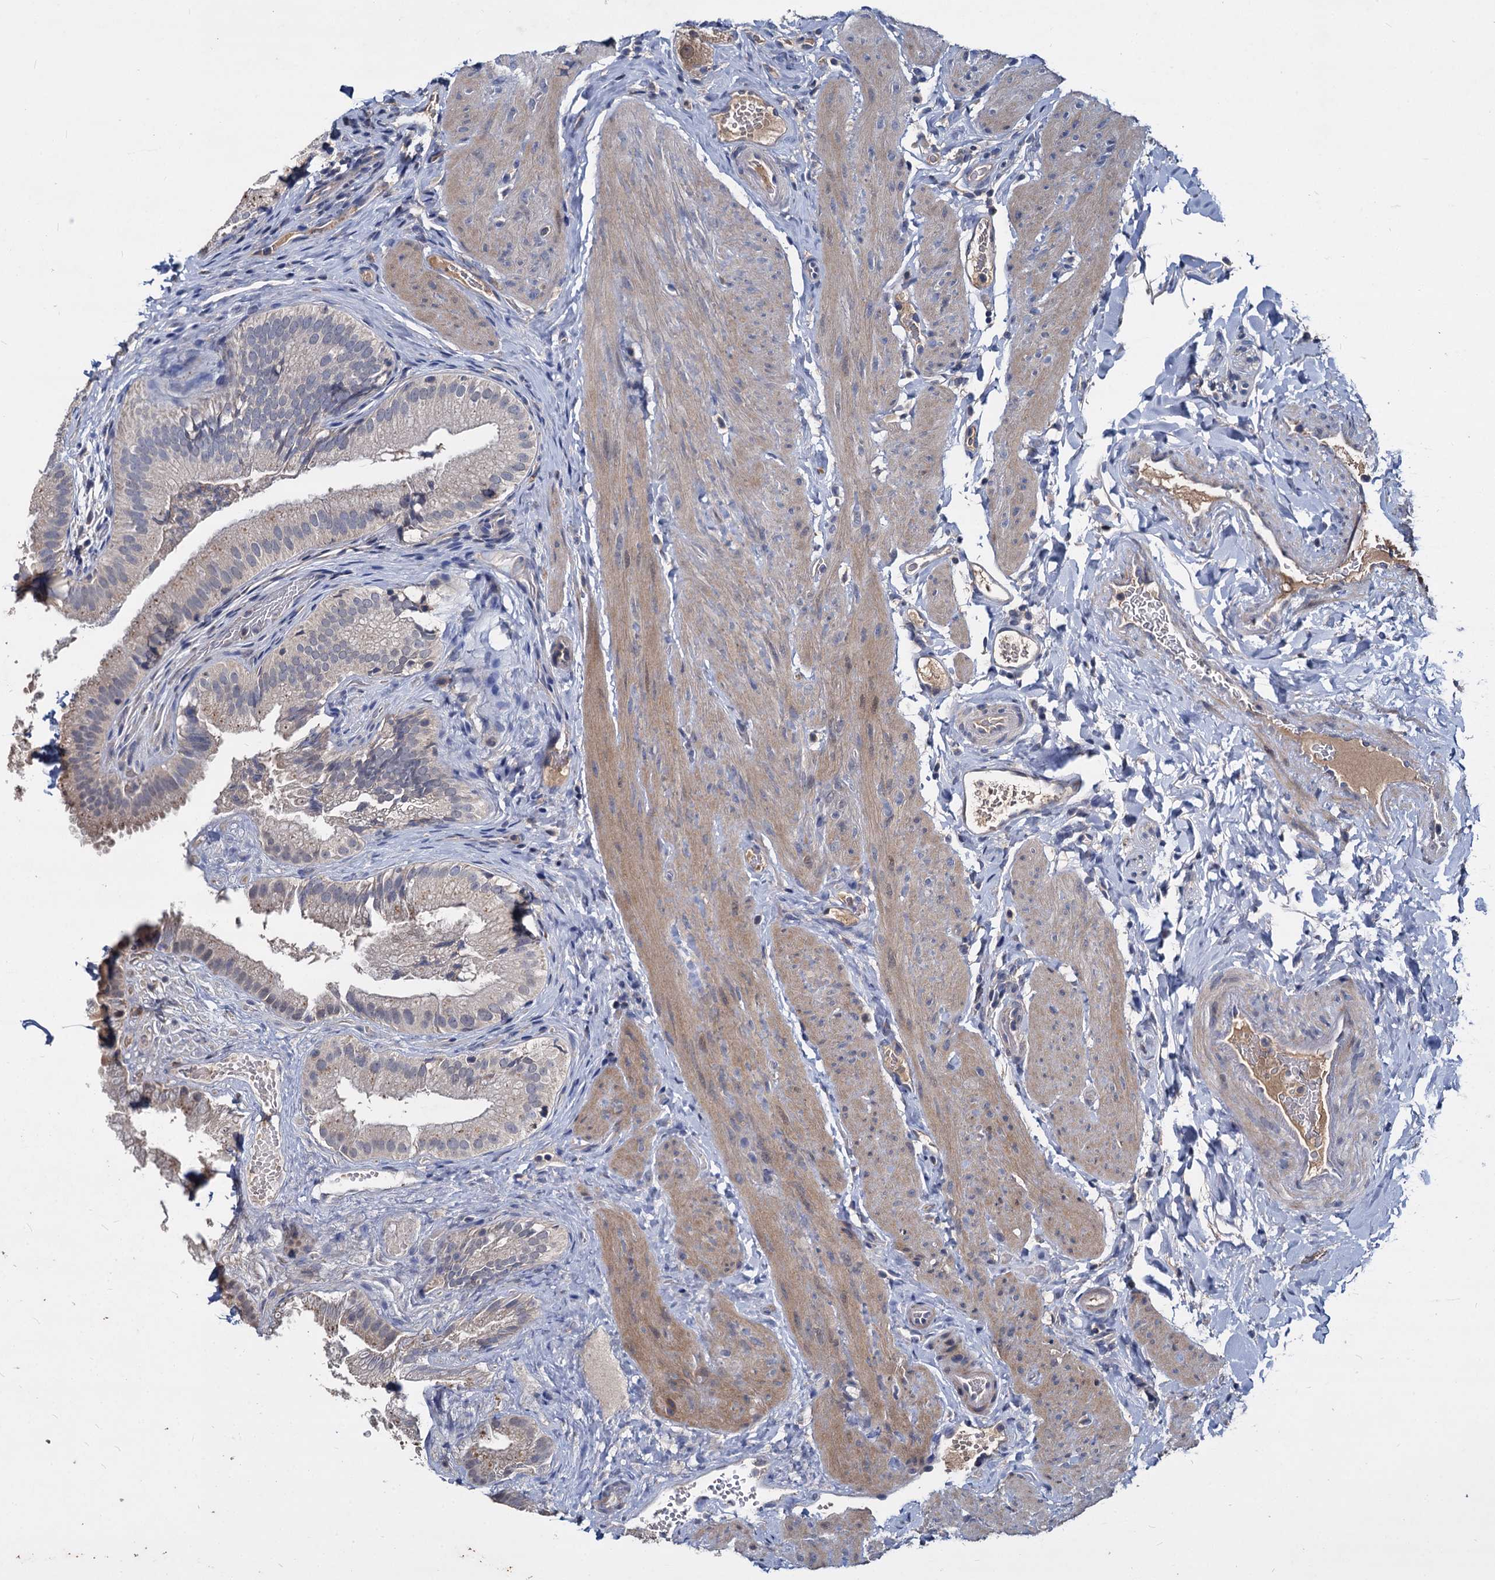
{"staining": {"intensity": "moderate", "quantity": "25%-75%", "location": "cytoplasmic/membranous,nuclear"}, "tissue": "gallbladder", "cell_type": "Glandular cells", "image_type": "normal", "snomed": [{"axis": "morphology", "description": "Normal tissue, NOS"}, {"axis": "topography", "description": "Gallbladder"}], "caption": "This micrograph demonstrates immunohistochemistry (IHC) staining of benign human gallbladder, with medium moderate cytoplasmic/membranous,nuclear staining in about 25%-75% of glandular cells.", "gene": "CCDC184", "patient": {"sex": "female", "age": 30}}